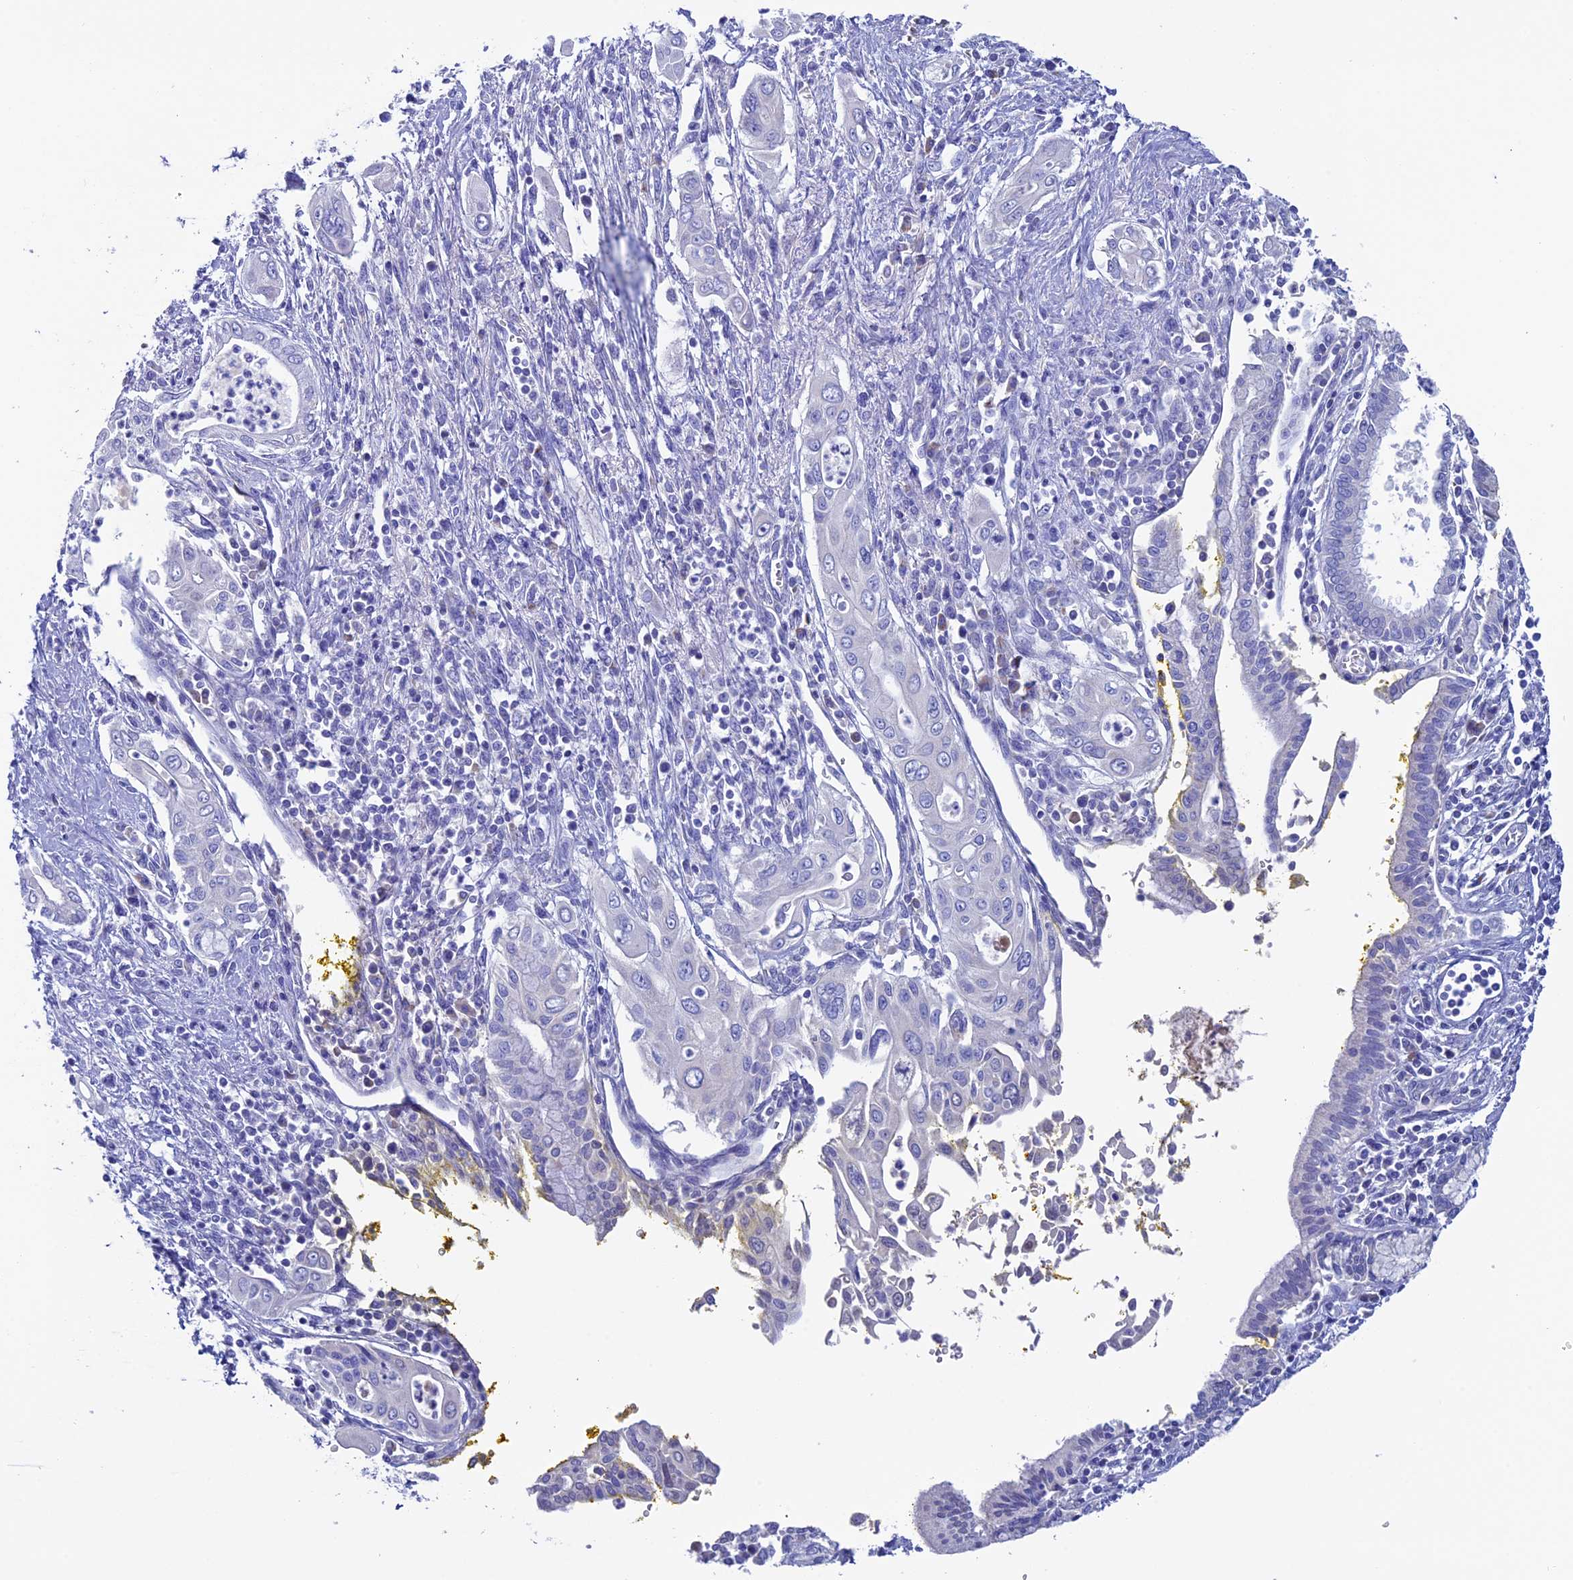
{"staining": {"intensity": "negative", "quantity": "none", "location": "none"}, "tissue": "pancreatic cancer", "cell_type": "Tumor cells", "image_type": "cancer", "snomed": [{"axis": "morphology", "description": "Adenocarcinoma, NOS"}, {"axis": "topography", "description": "Pancreas"}], "caption": "Immunohistochemistry (IHC) micrograph of neoplastic tissue: pancreatic cancer stained with DAB (3,3'-diaminobenzidine) reveals no significant protein staining in tumor cells.", "gene": "SLC15A5", "patient": {"sex": "male", "age": 58}}